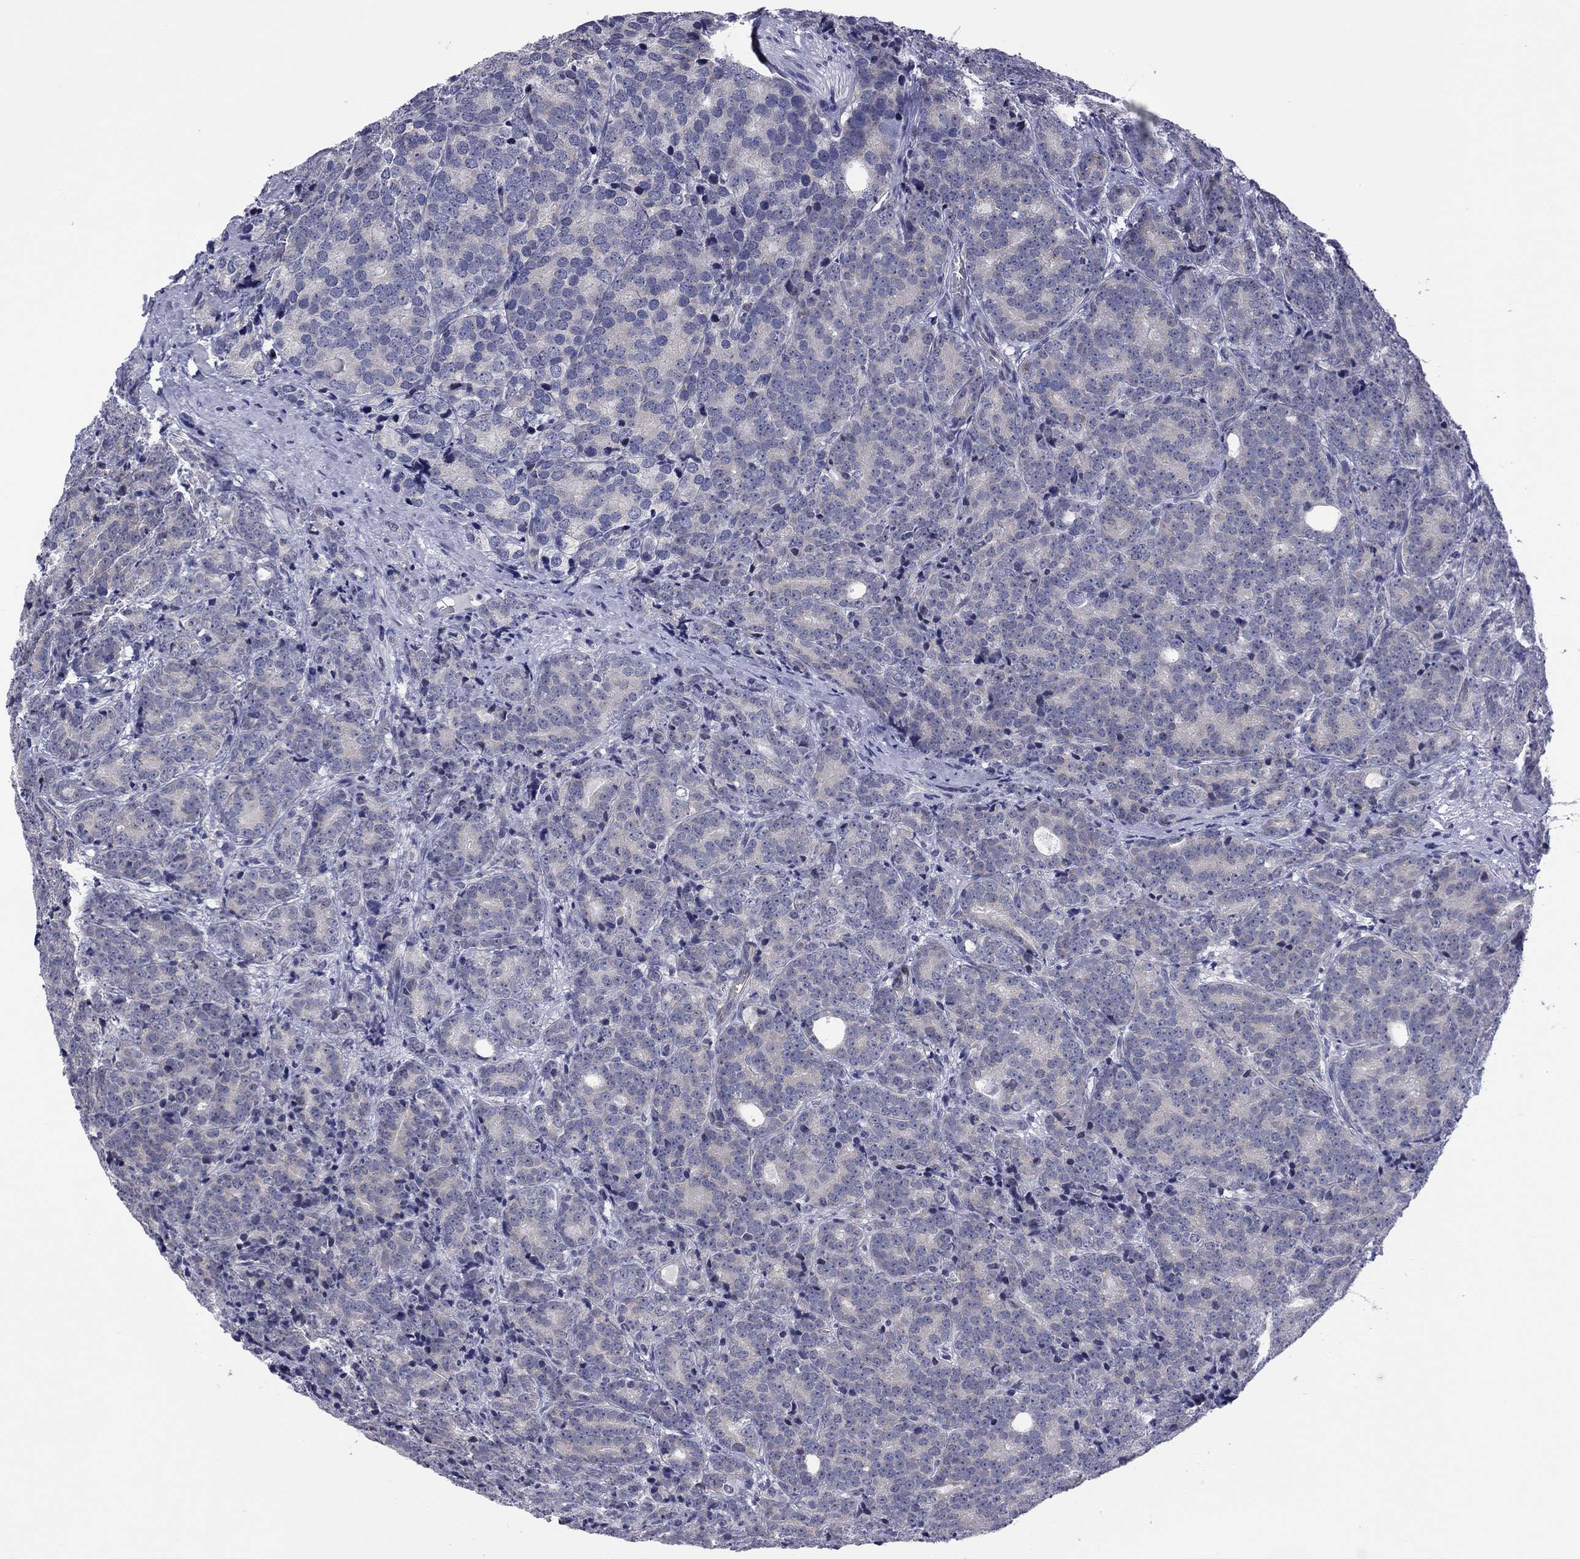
{"staining": {"intensity": "negative", "quantity": "none", "location": "none"}, "tissue": "prostate cancer", "cell_type": "Tumor cells", "image_type": "cancer", "snomed": [{"axis": "morphology", "description": "Adenocarcinoma, NOS"}, {"axis": "topography", "description": "Prostate"}], "caption": "Protein analysis of prostate adenocarcinoma shows no significant expression in tumor cells. The staining is performed using DAB brown chromogen with nuclei counter-stained in using hematoxylin.", "gene": "POU5F2", "patient": {"sex": "male", "age": 71}}